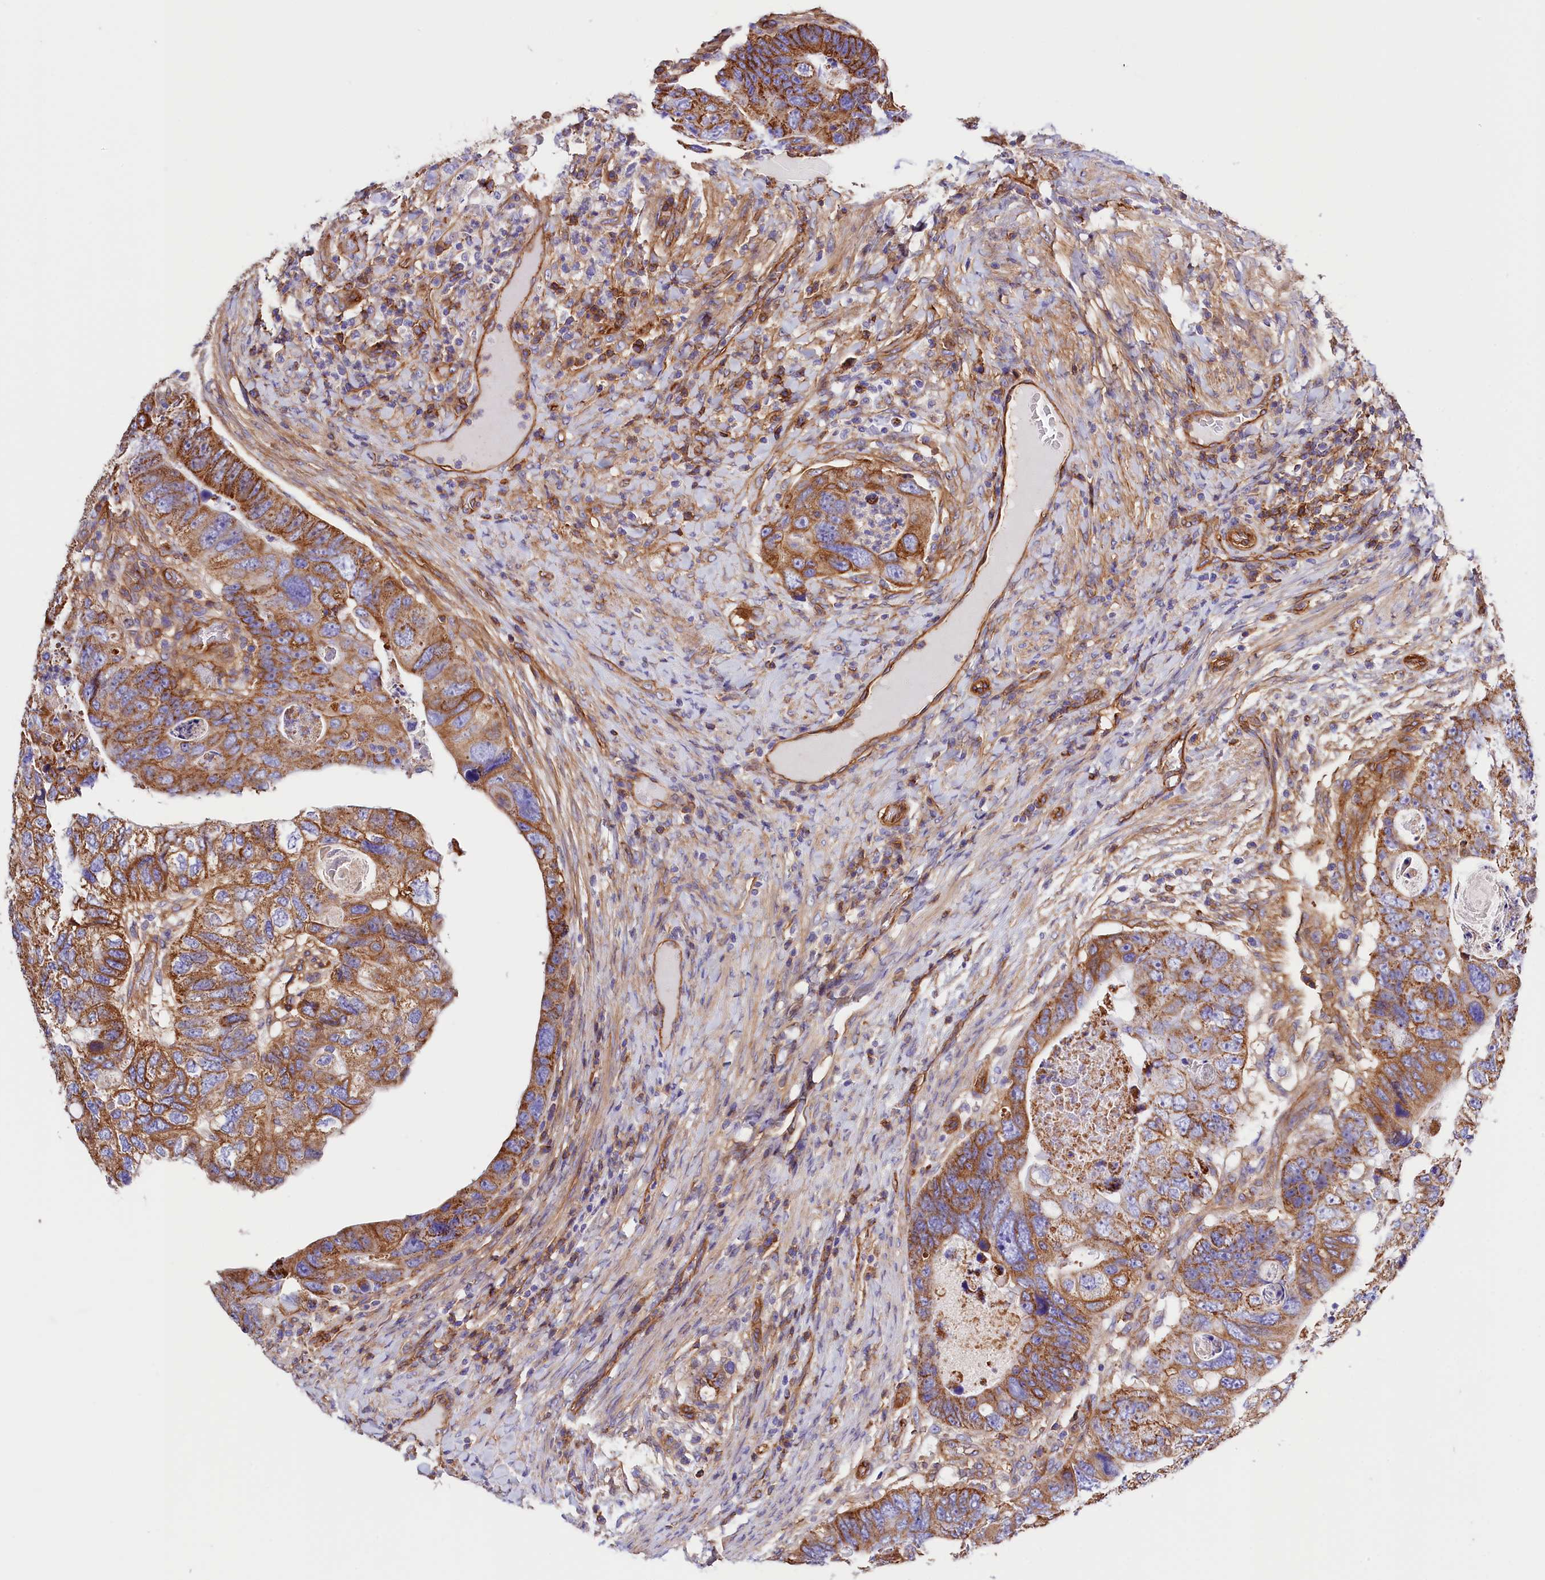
{"staining": {"intensity": "strong", "quantity": ">75%", "location": "cytoplasmic/membranous"}, "tissue": "colorectal cancer", "cell_type": "Tumor cells", "image_type": "cancer", "snomed": [{"axis": "morphology", "description": "Adenocarcinoma, NOS"}, {"axis": "topography", "description": "Rectum"}], "caption": "Protein expression analysis of adenocarcinoma (colorectal) reveals strong cytoplasmic/membranous staining in about >75% of tumor cells.", "gene": "ATP2B4", "patient": {"sex": "male", "age": 59}}